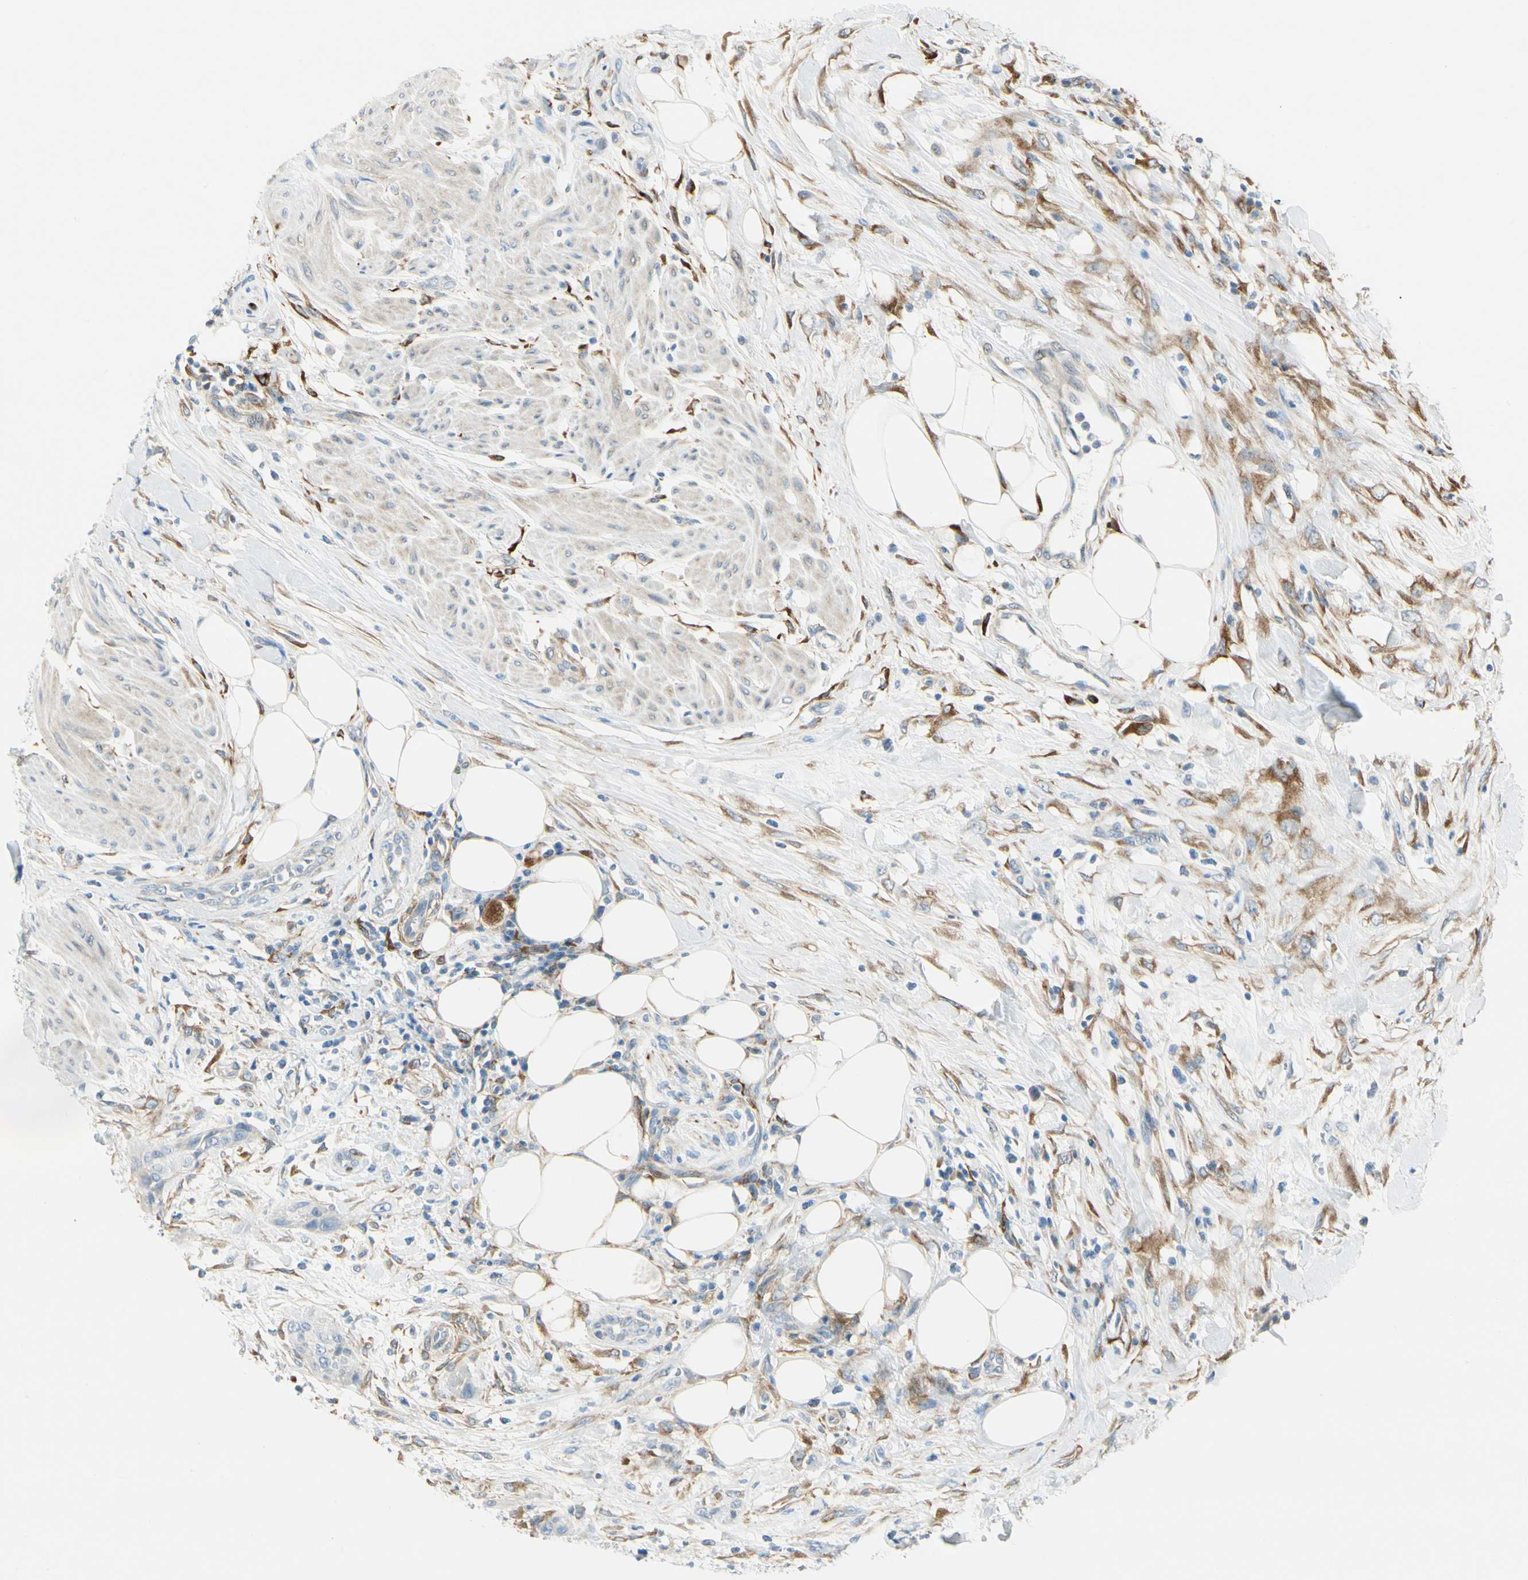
{"staining": {"intensity": "negative", "quantity": "none", "location": "none"}, "tissue": "urothelial cancer", "cell_type": "Tumor cells", "image_type": "cancer", "snomed": [{"axis": "morphology", "description": "Urothelial carcinoma, High grade"}, {"axis": "topography", "description": "Urinary bladder"}], "caption": "IHC histopathology image of neoplastic tissue: high-grade urothelial carcinoma stained with DAB reveals no significant protein positivity in tumor cells.", "gene": "AMPH", "patient": {"sex": "male", "age": 35}}